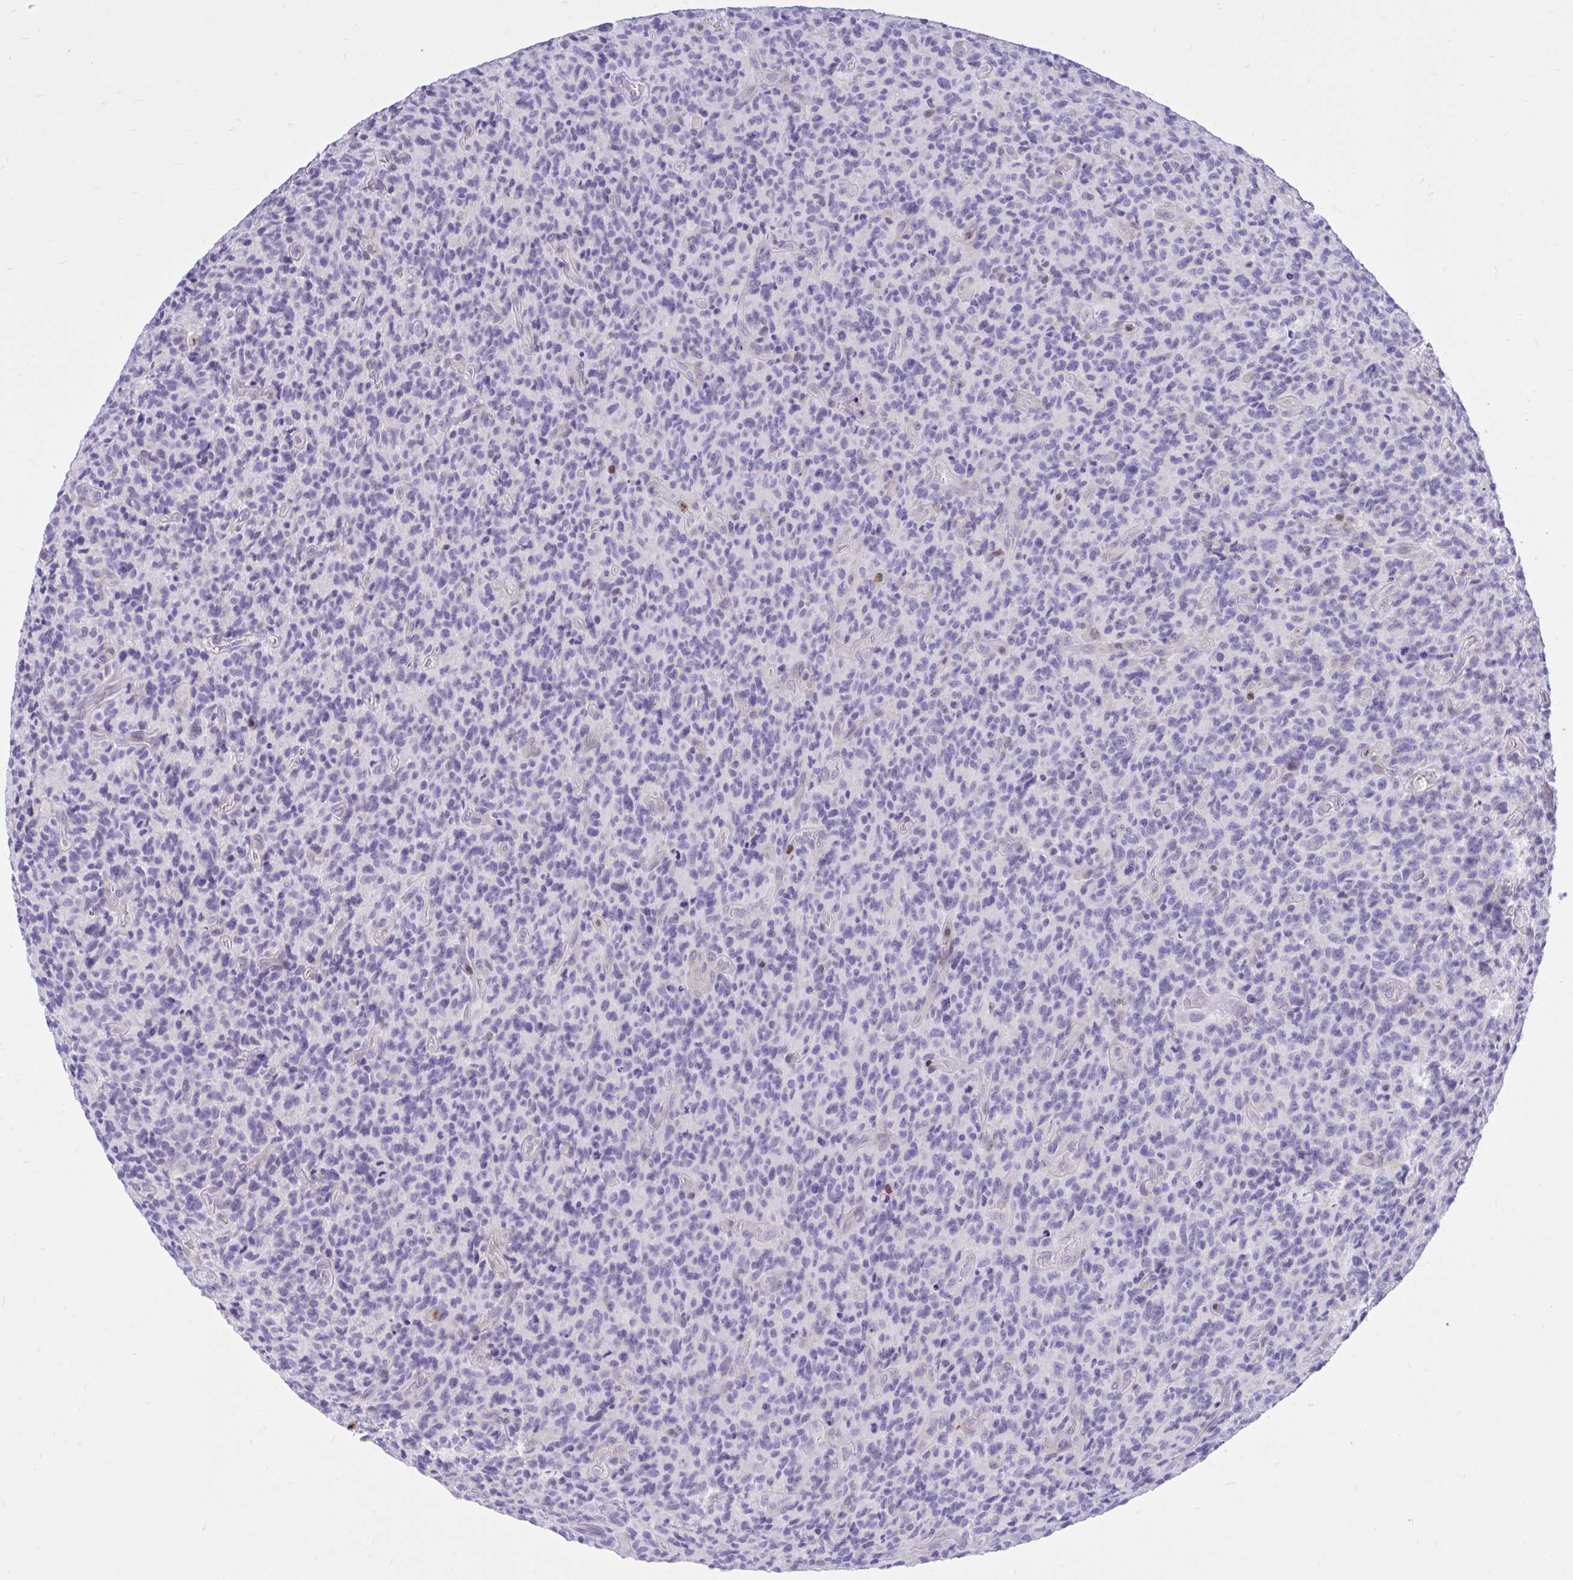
{"staining": {"intensity": "negative", "quantity": "none", "location": "none"}, "tissue": "glioma", "cell_type": "Tumor cells", "image_type": "cancer", "snomed": [{"axis": "morphology", "description": "Glioma, malignant, High grade"}, {"axis": "topography", "description": "Brain"}], "caption": "Malignant glioma (high-grade) stained for a protein using immunohistochemistry (IHC) reveals no positivity tumor cells.", "gene": "CXCL8", "patient": {"sex": "male", "age": 76}}